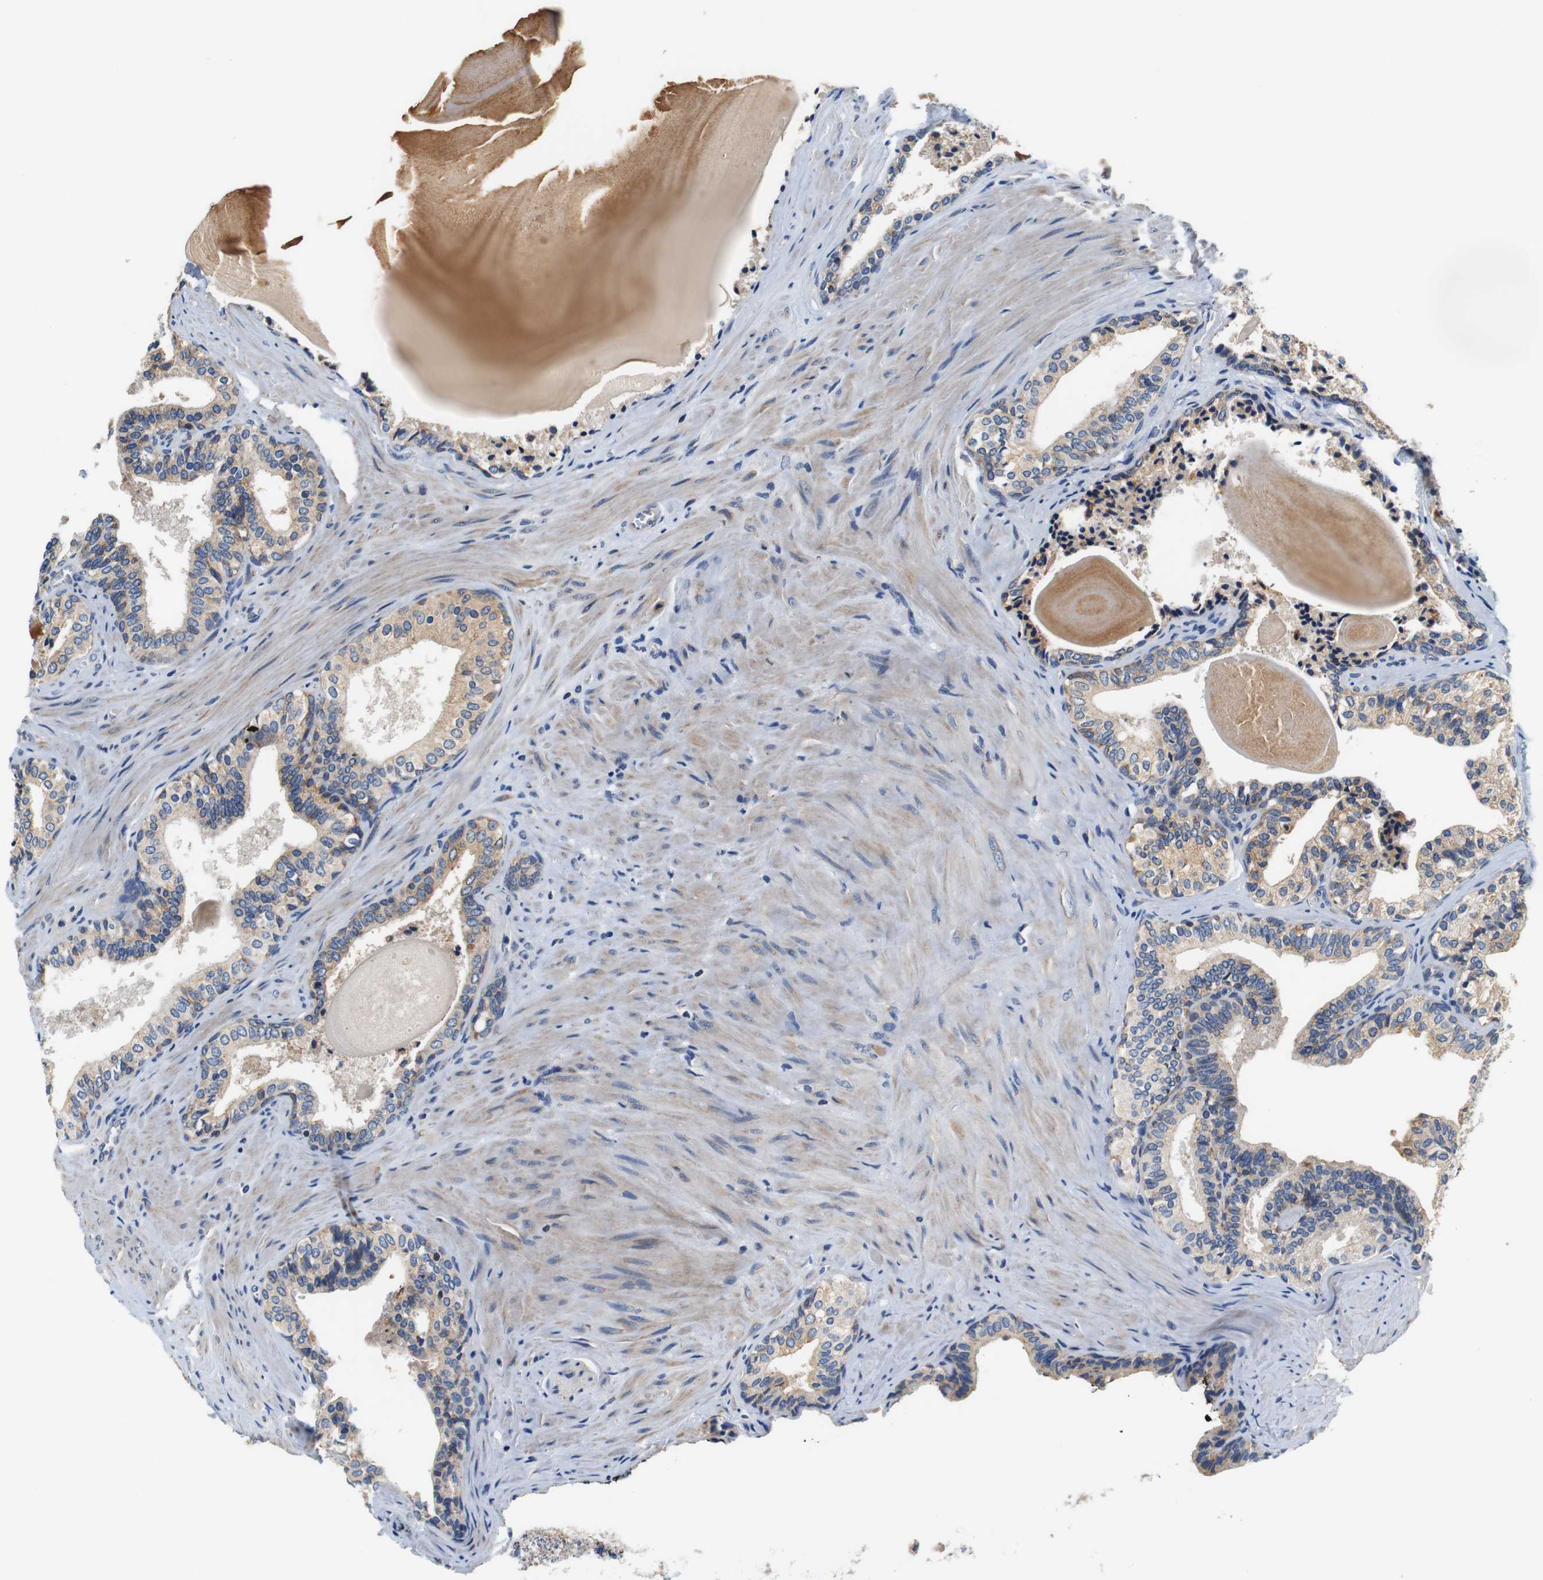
{"staining": {"intensity": "moderate", "quantity": ">75%", "location": "cytoplasmic/membranous"}, "tissue": "prostate cancer", "cell_type": "Tumor cells", "image_type": "cancer", "snomed": [{"axis": "morphology", "description": "Adenocarcinoma, Low grade"}, {"axis": "topography", "description": "Prostate"}], "caption": "Protein staining of prostate cancer (adenocarcinoma (low-grade)) tissue demonstrates moderate cytoplasmic/membranous staining in about >75% of tumor cells.", "gene": "LRP4", "patient": {"sex": "male", "age": 60}}